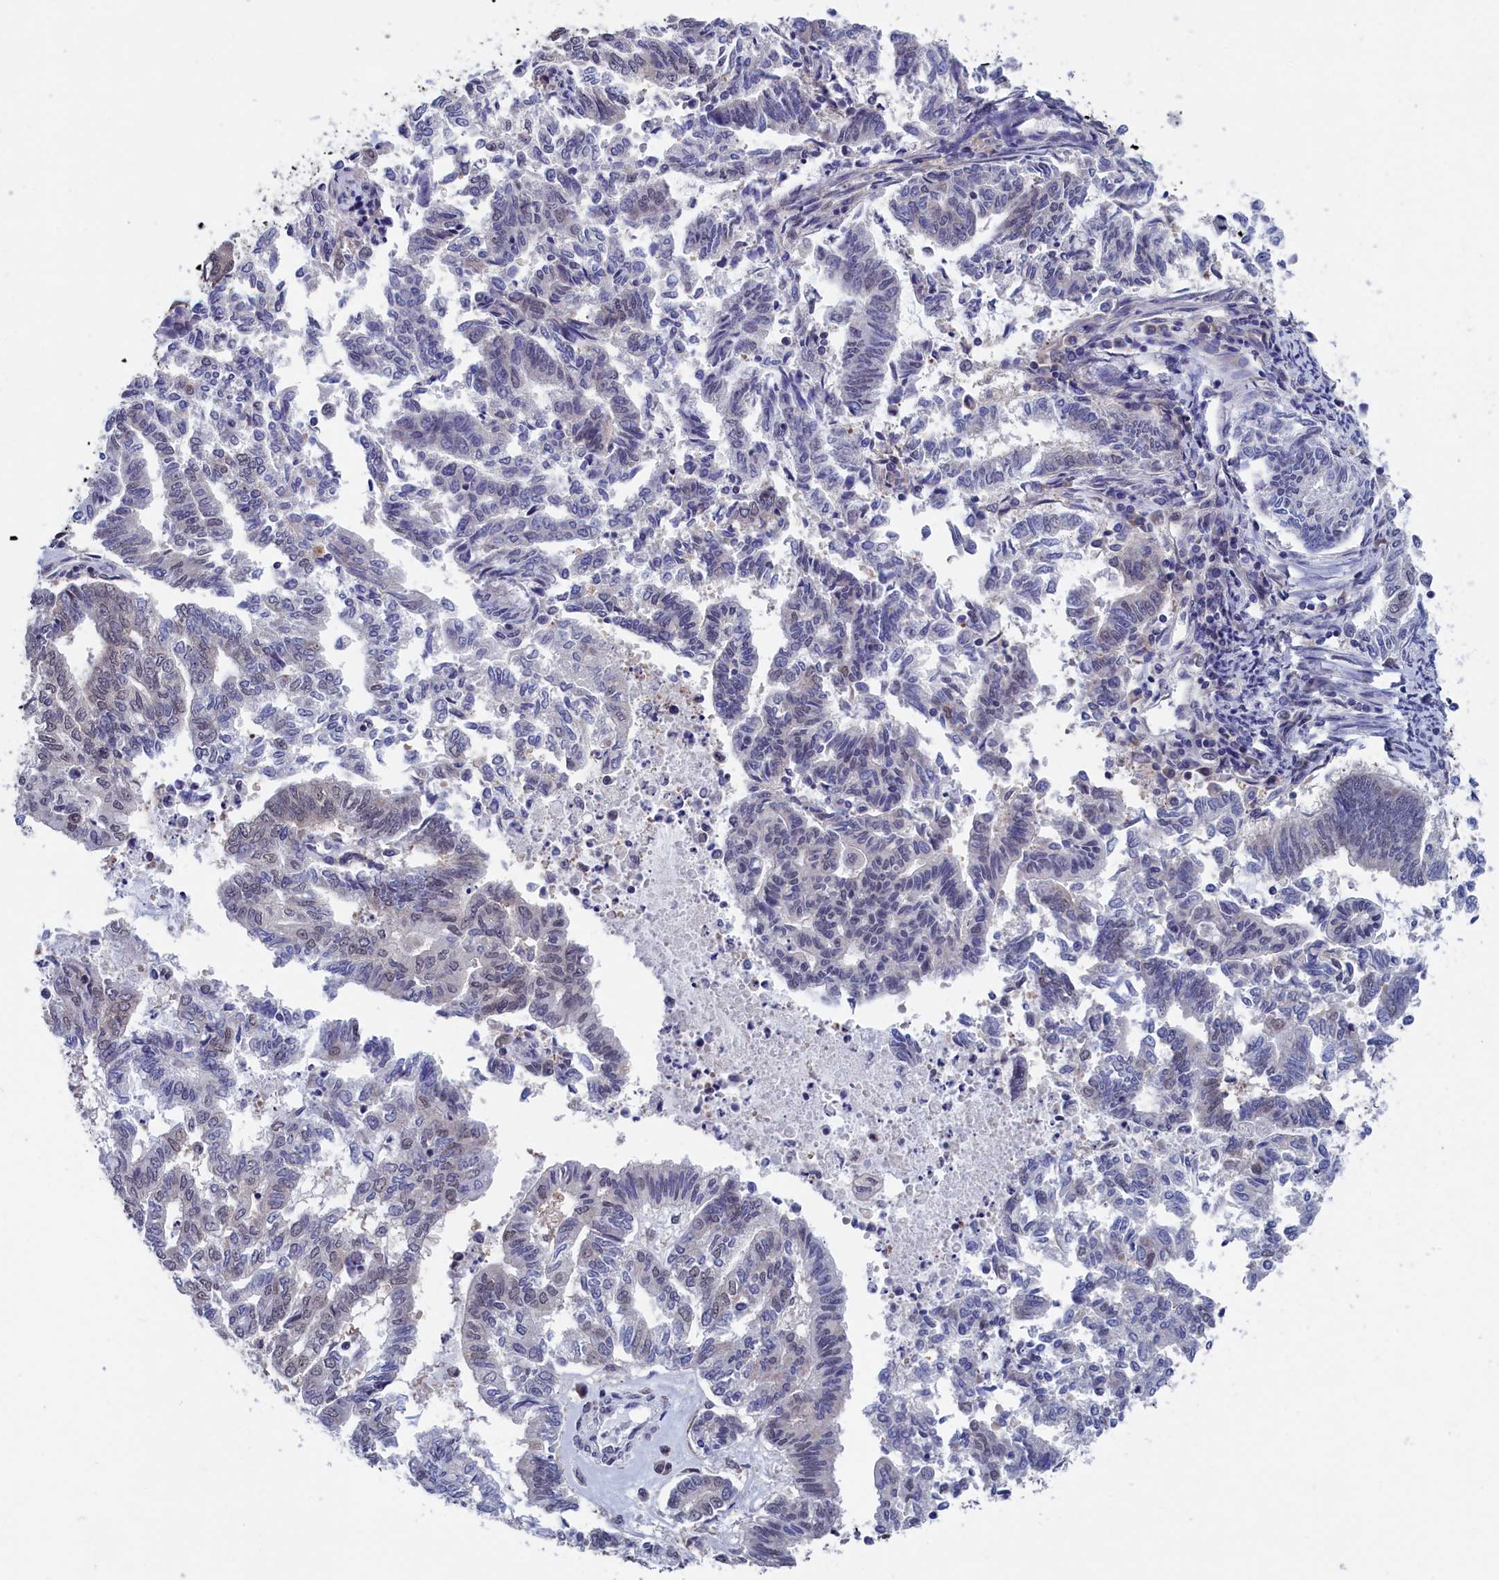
{"staining": {"intensity": "negative", "quantity": "none", "location": "none"}, "tissue": "endometrial cancer", "cell_type": "Tumor cells", "image_type": "cancer", "snomed": [{"axis": "morphology", "description": "Adenocarcinoma, NOS"}, {"axis": "topography", "description": "Endometrium"}], "caption": "This is an immunohistochemistry photomicrograph of adenocarcinoma (endometrial). There is no expression in tumor cells.", "gene": "PGP", "patient": {"sex": "female", "age": 79}}